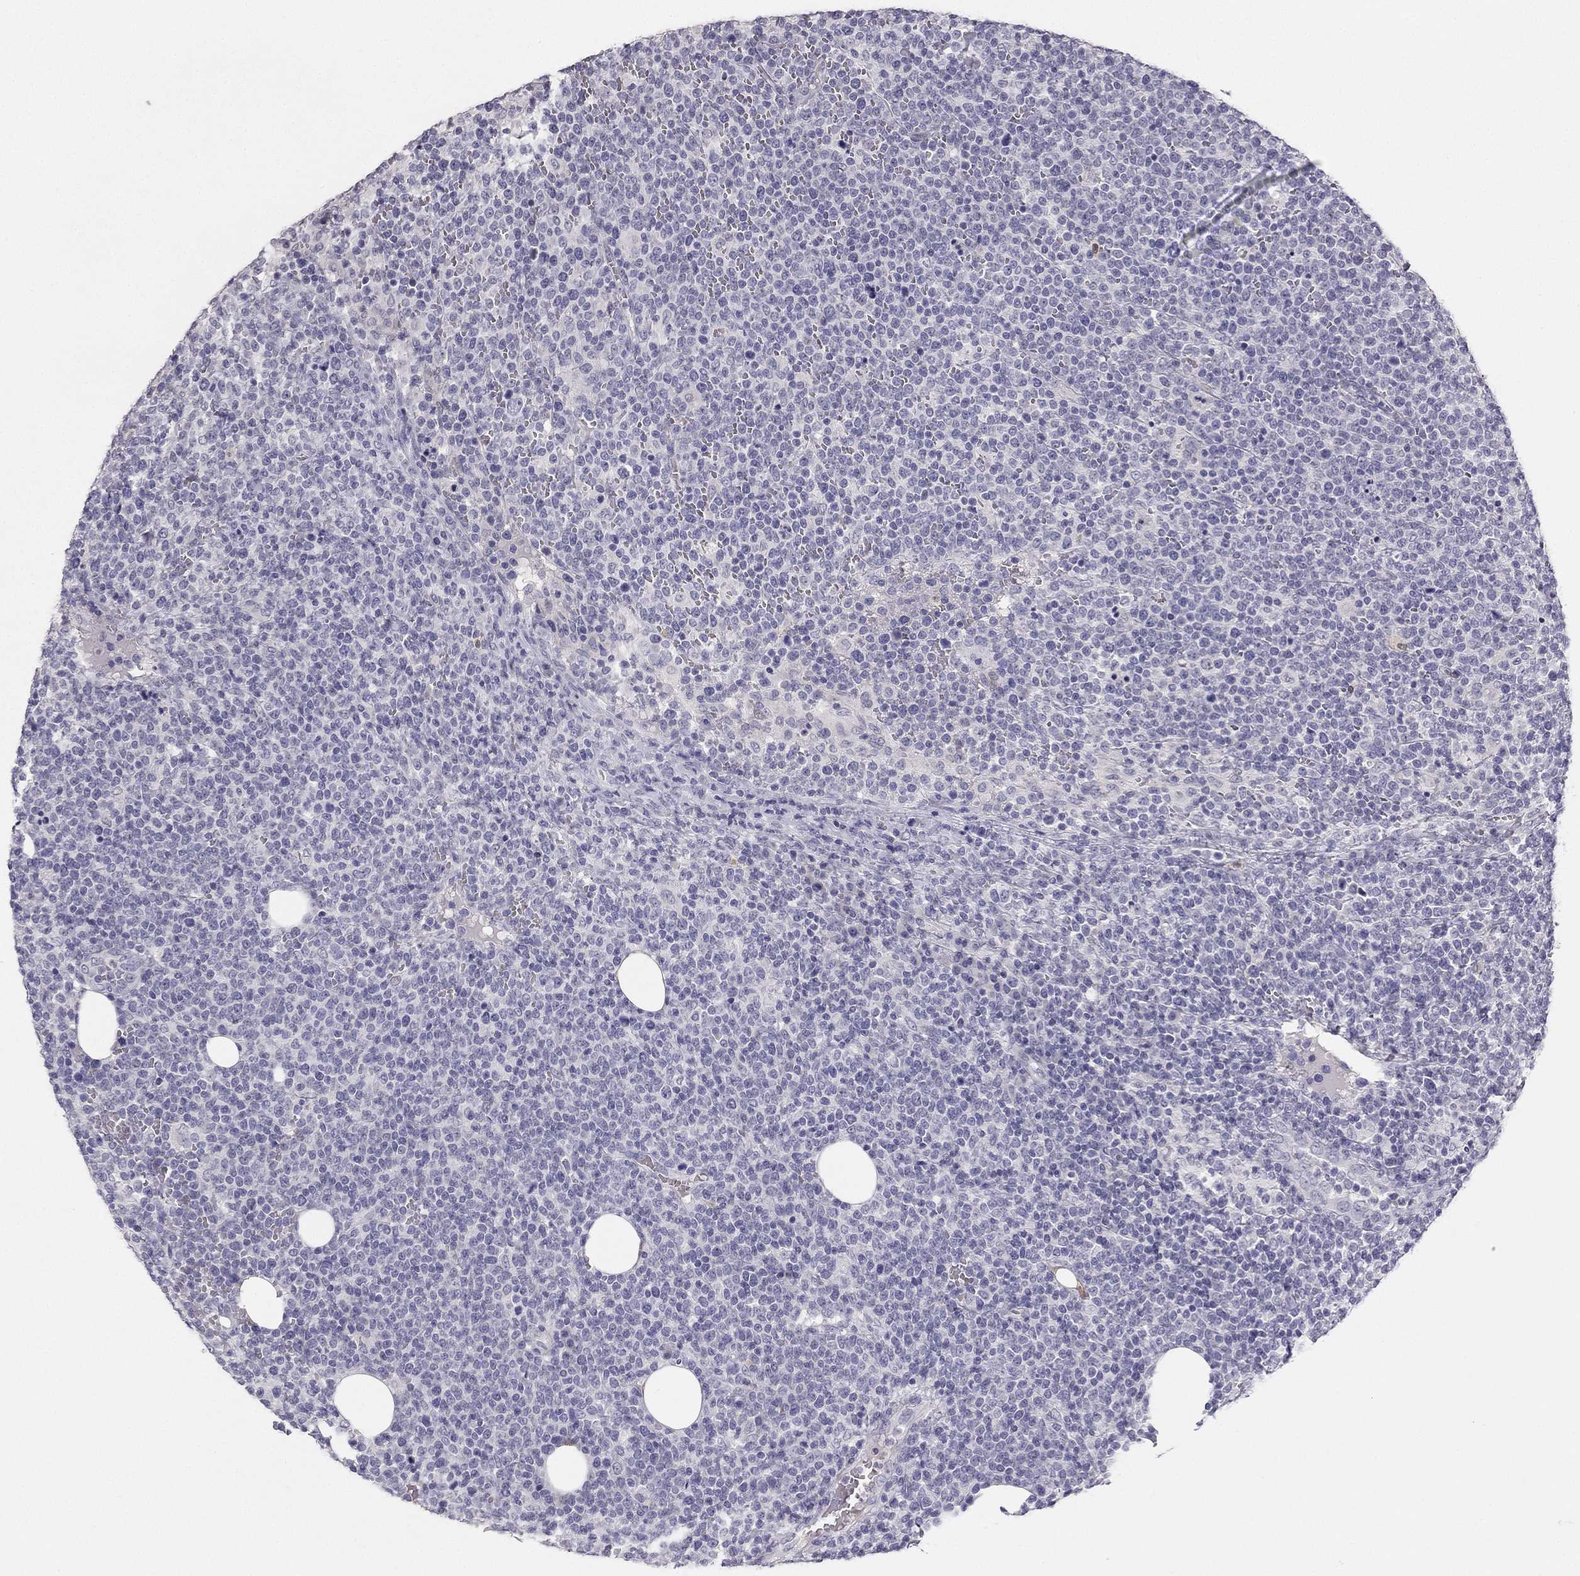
{"staining": {"intensity": "negative", "quantity": "none", "location": "none"}, "tissue": "lymphoma", "cell_type": "Tumor cells", "image_type": "cancer", "snomed": [{"axis": "morphology", "description": "Malignant lymphoma, non-Hodgkin's type, High grade"}, {"axis": "topography", "description": "Lymph node"}], "caption": "Tumor cells are negative for protein expression in human lymphoma.", "gene": "CALB2", "patient": {"sex": "male", "age": 61}}